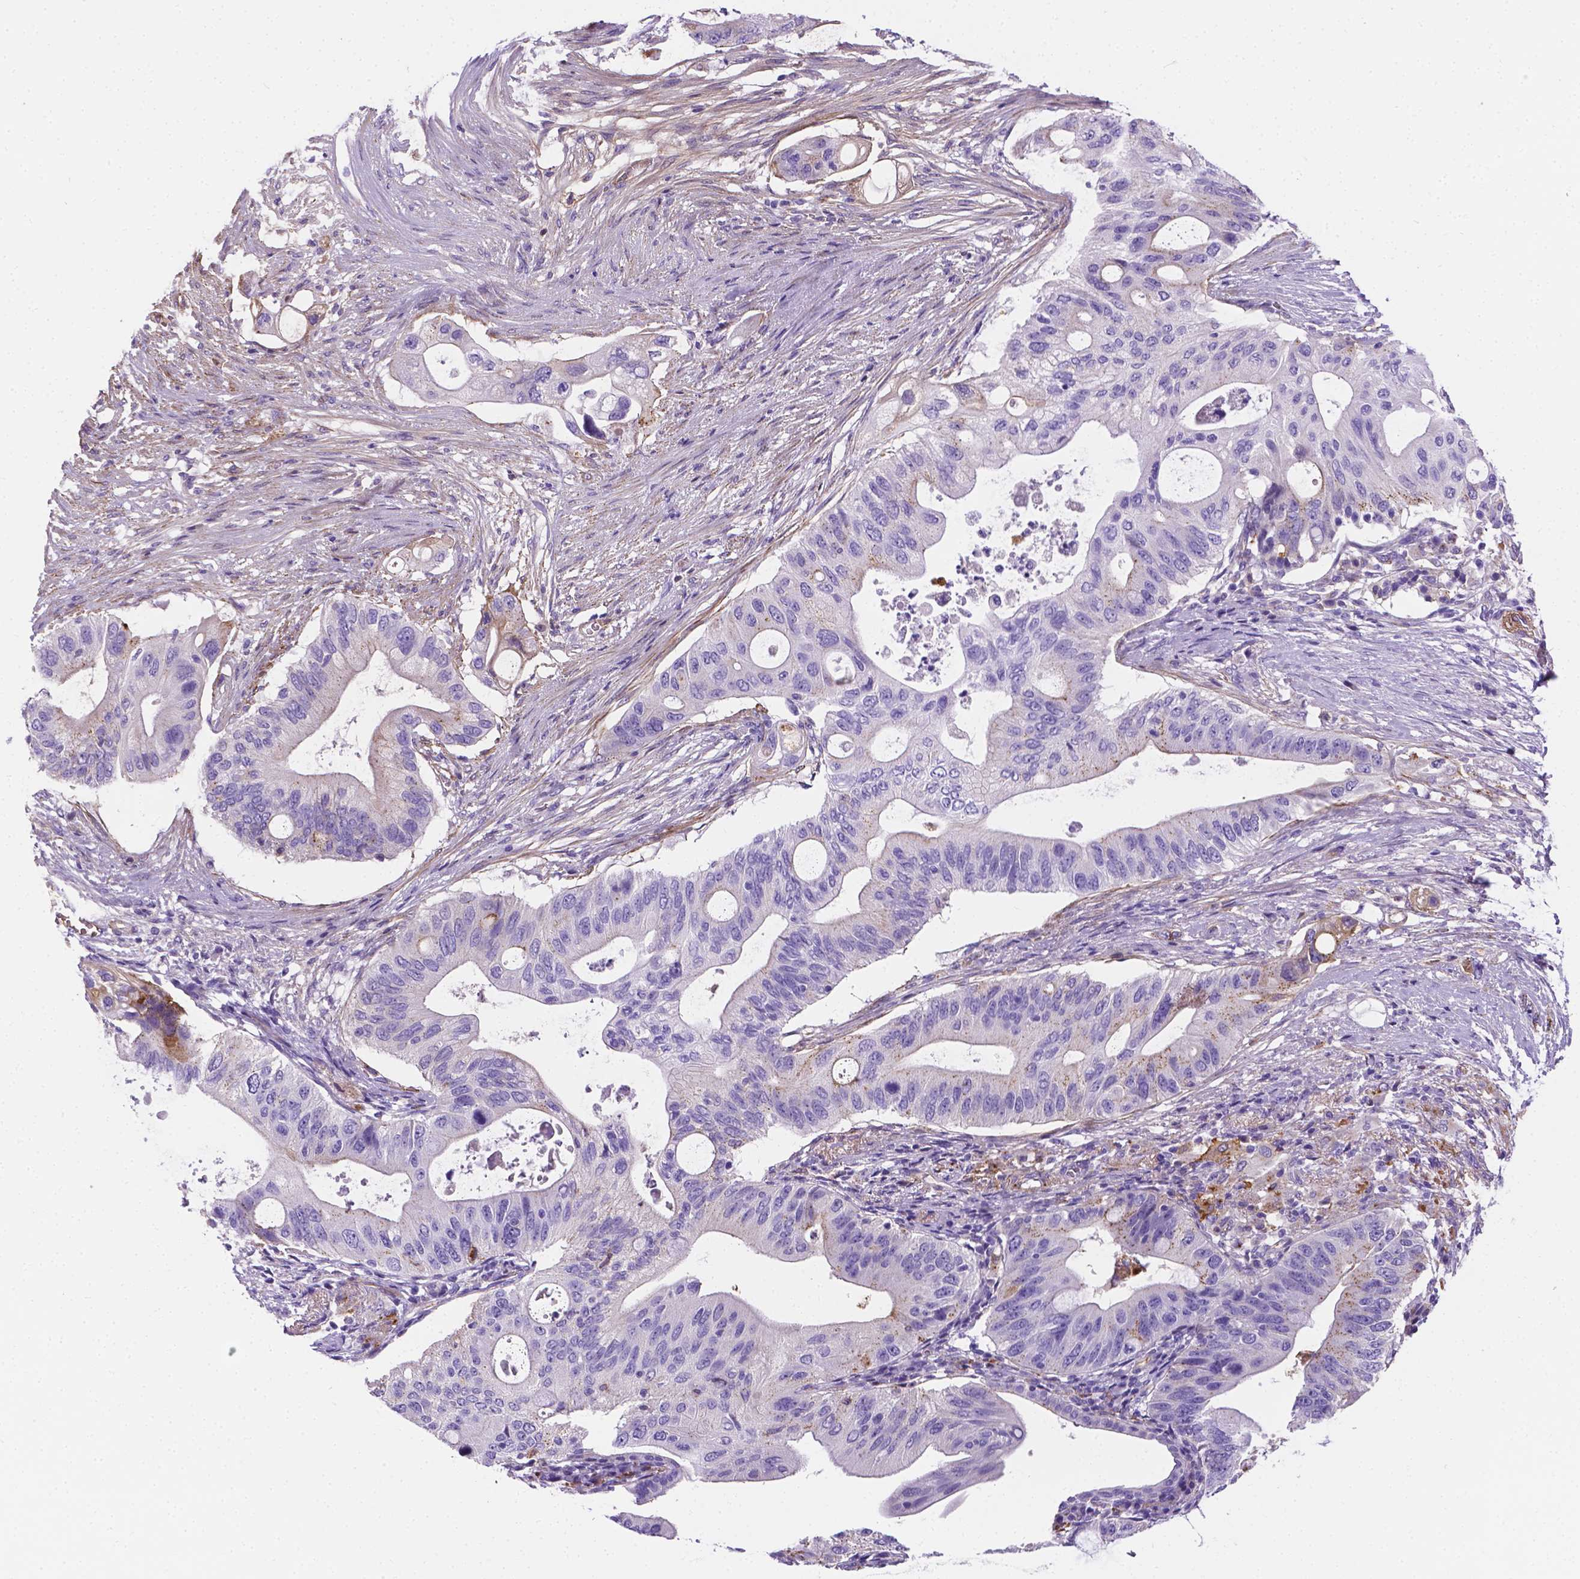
{"staining": {"intensity": "weak", "quantity": "<25%", "location": "cytoplasmic/membranous"}, "tissue": "pancreatic cancer", "cell_type": "Tumor cells", "image_type": "cancer", "snomed": [{"axis": "morphology", "description": "Adenocarcinoma, NOS"}, {"axis": "topography", "description": "Pancreas"}], "caption": "Pancreatic cancer (adenocarcinoma) was stained to show a protein in brown. There is no significant expression in tumor cells. (Brightfield microscopy of DAB immunohistochemistry at high magnification).", "gene": "APOE", "patient": {"sex": "female", "age": 72}}